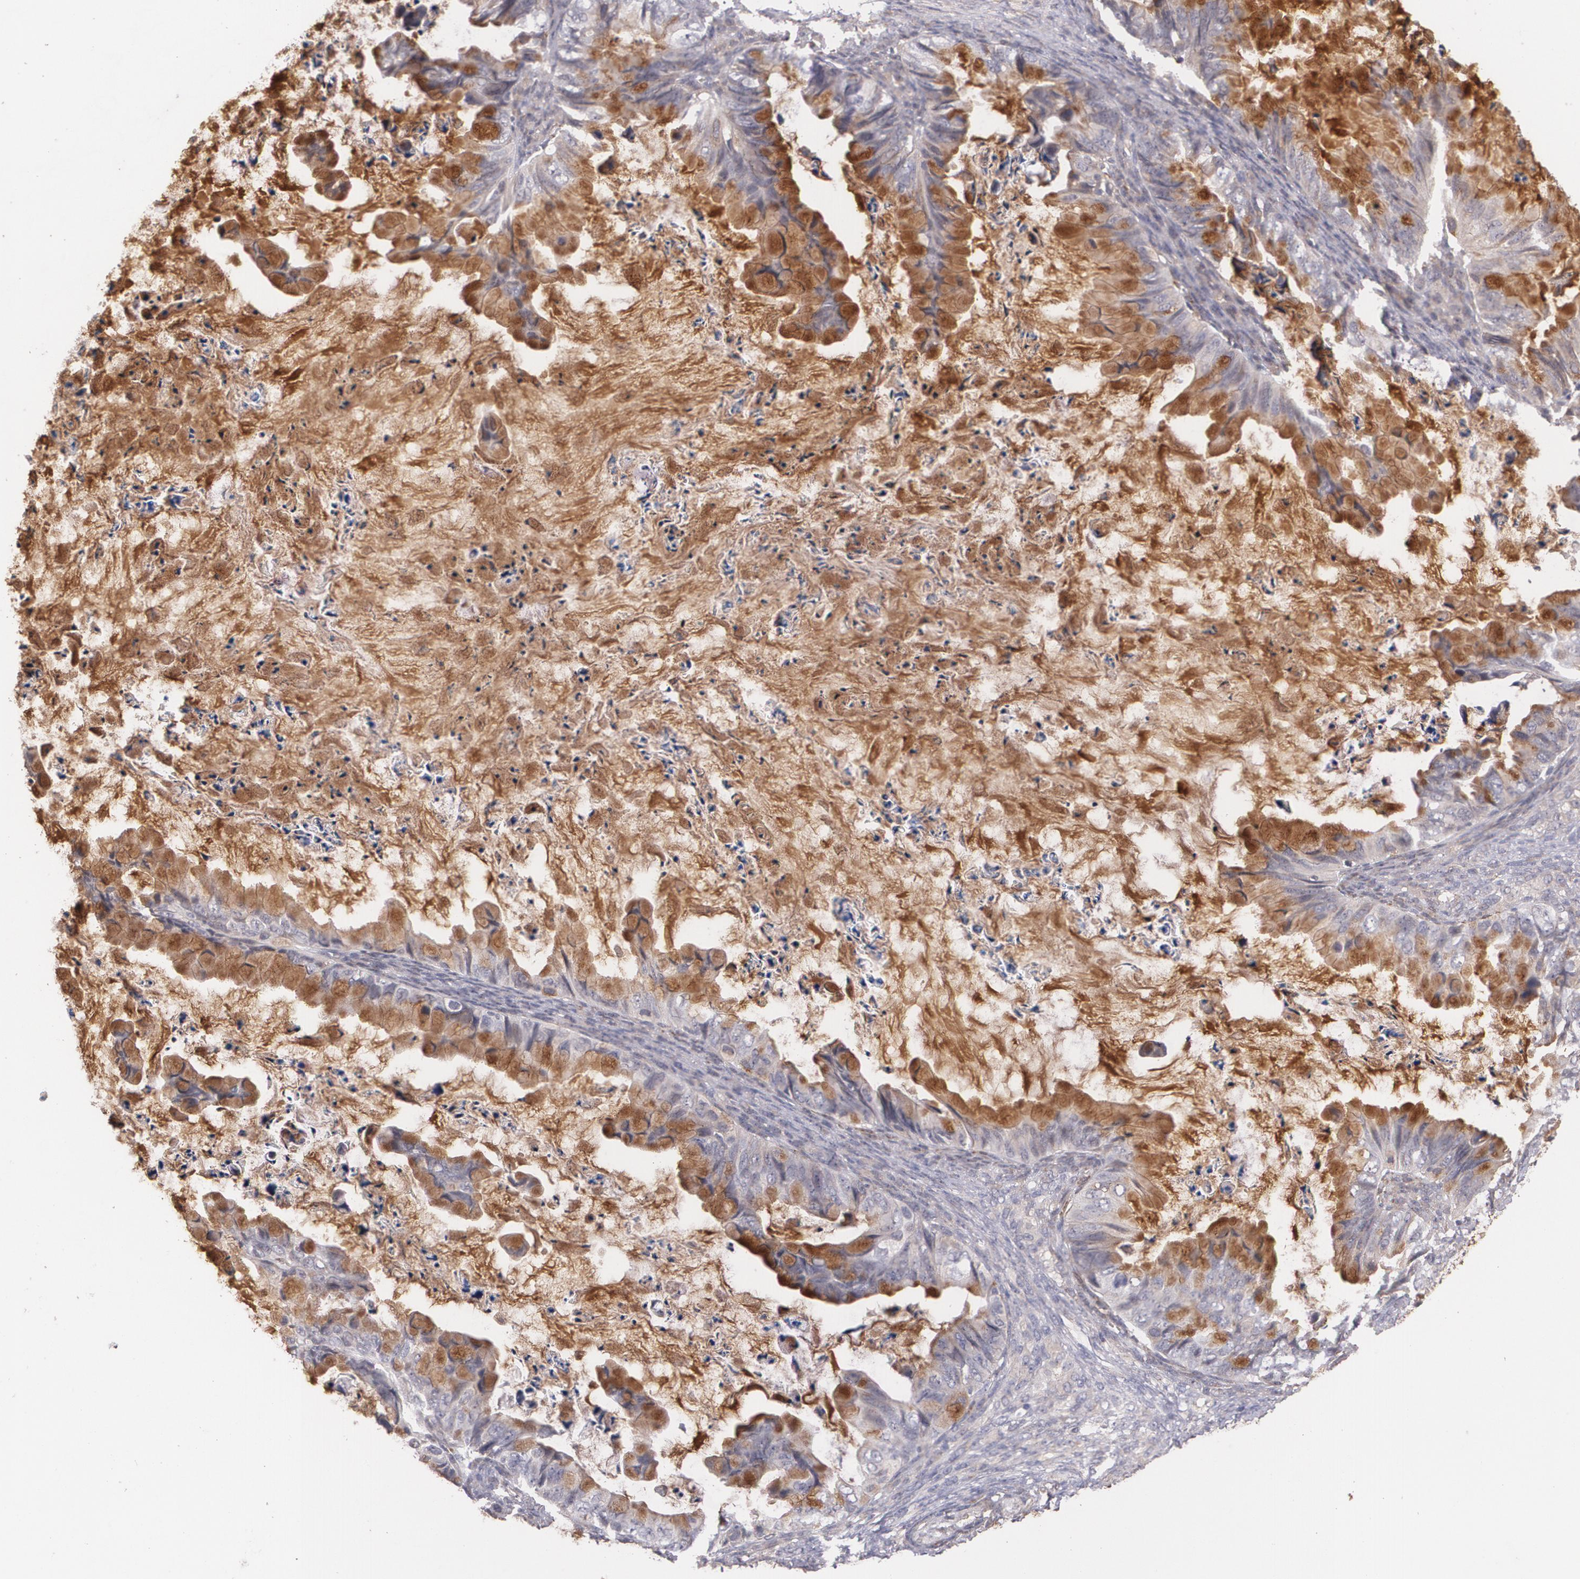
{"staining": {"intensity": "strong", "quantity": ">75%", "location": "cytoplasmic/membranous"}, "tissue": "ovarian cancer", "cell_type": "Tumor cells", "image_type": "cancer", "snomed": [{"axis": "morphology", "description": "Cystadenocarcinoma, mucinous, NOS"}, {"axis": "topography", "description": "Ovary"}], "caption": "Approximately >75% of tumor cells in human ovarian cancer show strong cytoplasmic/membranous protein positivity as visualized by brown immunohistochemical staining.", "gene": "IFNGR2", "patient": {"sex": "female", "age": 36}}